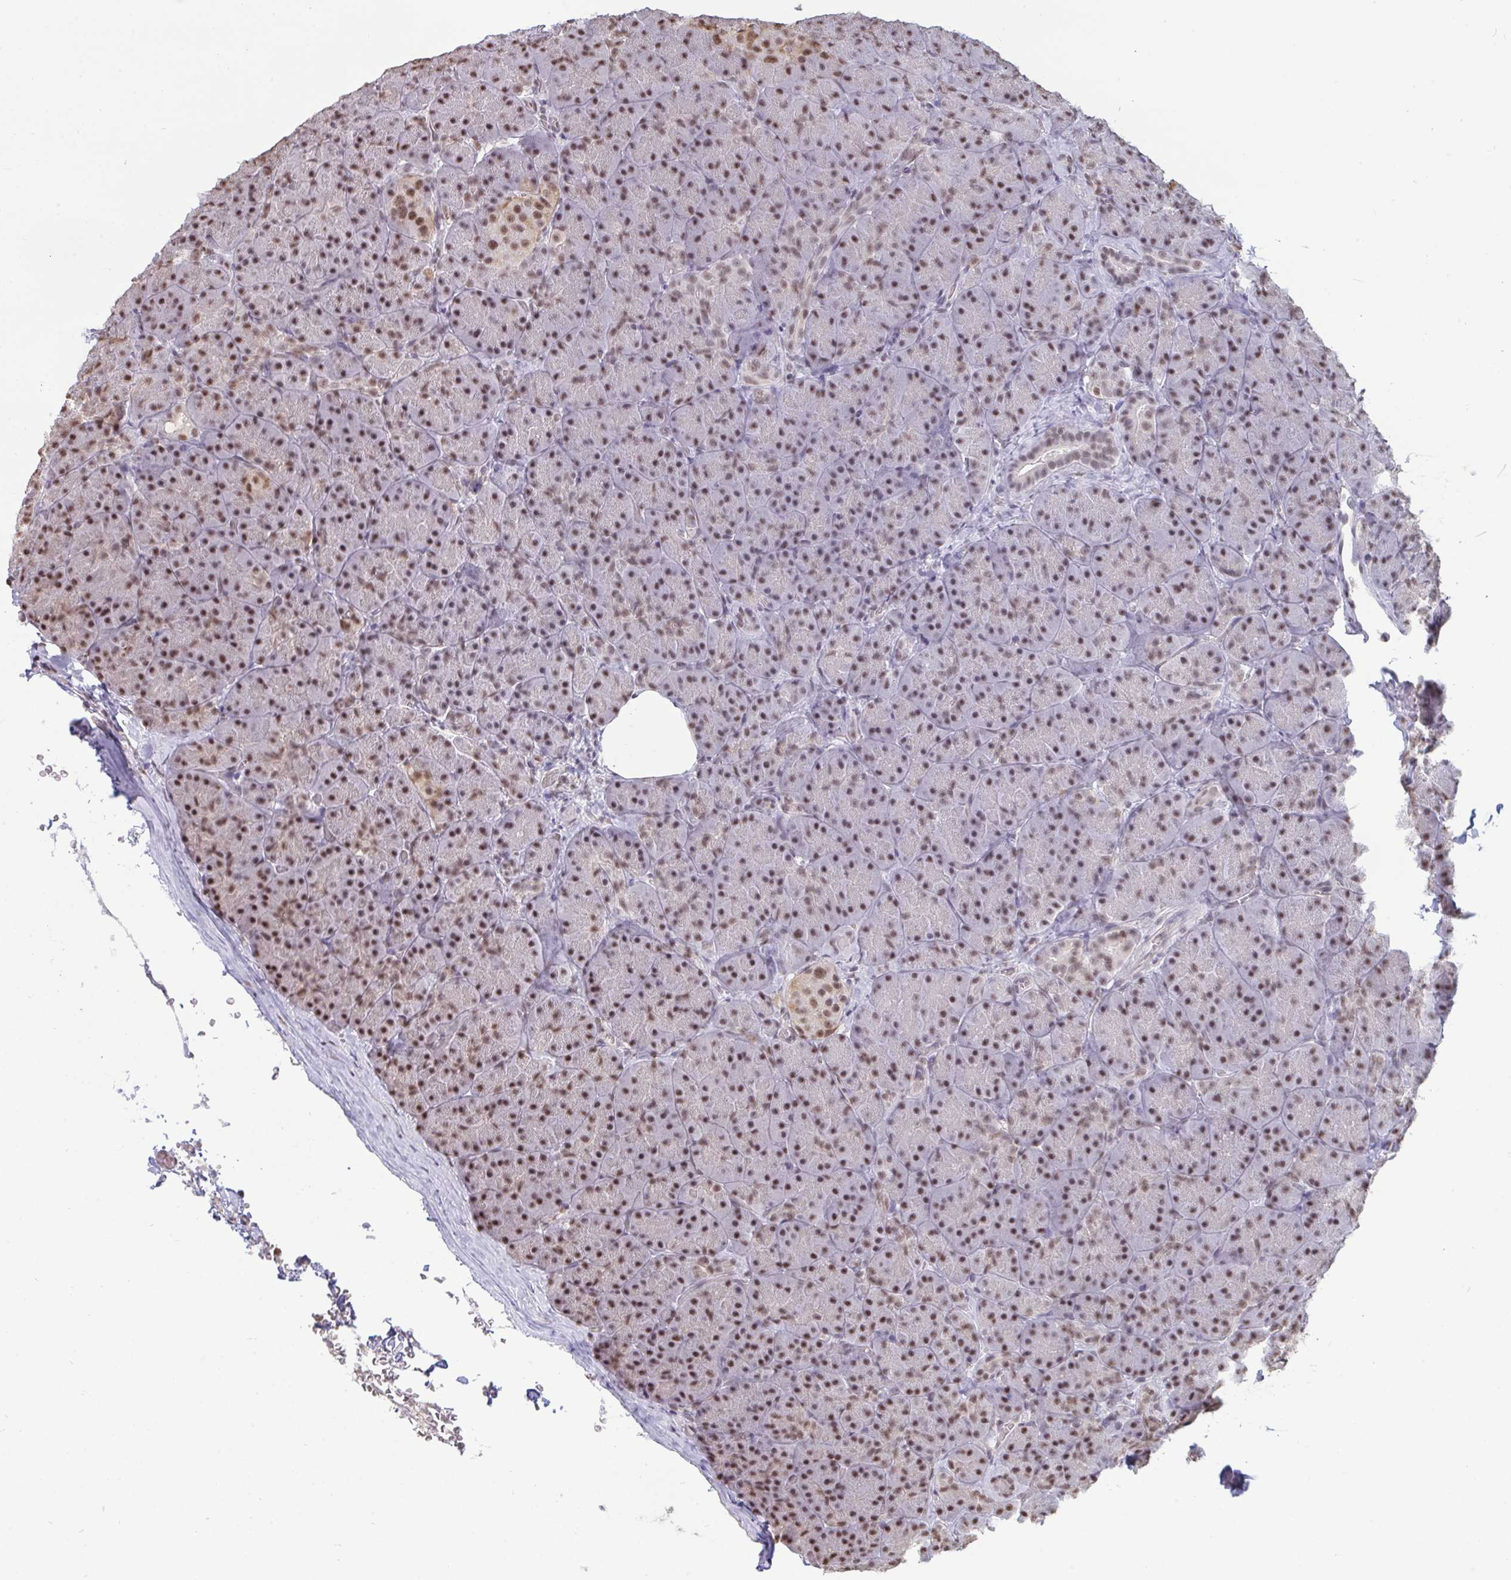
{"staining": {"intensity": "weak", "quantity": "25%-75%", "location": "nuclear"}, "tissue": "pancreas", "cell_type": "Exocrine glandular cells", "image_type": "normal", "snomed": [{"axis": "morphology", "description": "Normal tissue, NOS"}, {"axis": "topography", "description": "Pancreas"}], "caption": "DAB immunohistochemical staining of benign human pancreas reveals weak nuclear protein expression in approximately 25%-75% of exocrine glandular cells. The protein is stained brown, and the nuclei are stained in blue (DAB IHC with brightfield microscopy, high magnification).", "gene": "PUF60", "patient": {"sex": "male", "age": 57}}